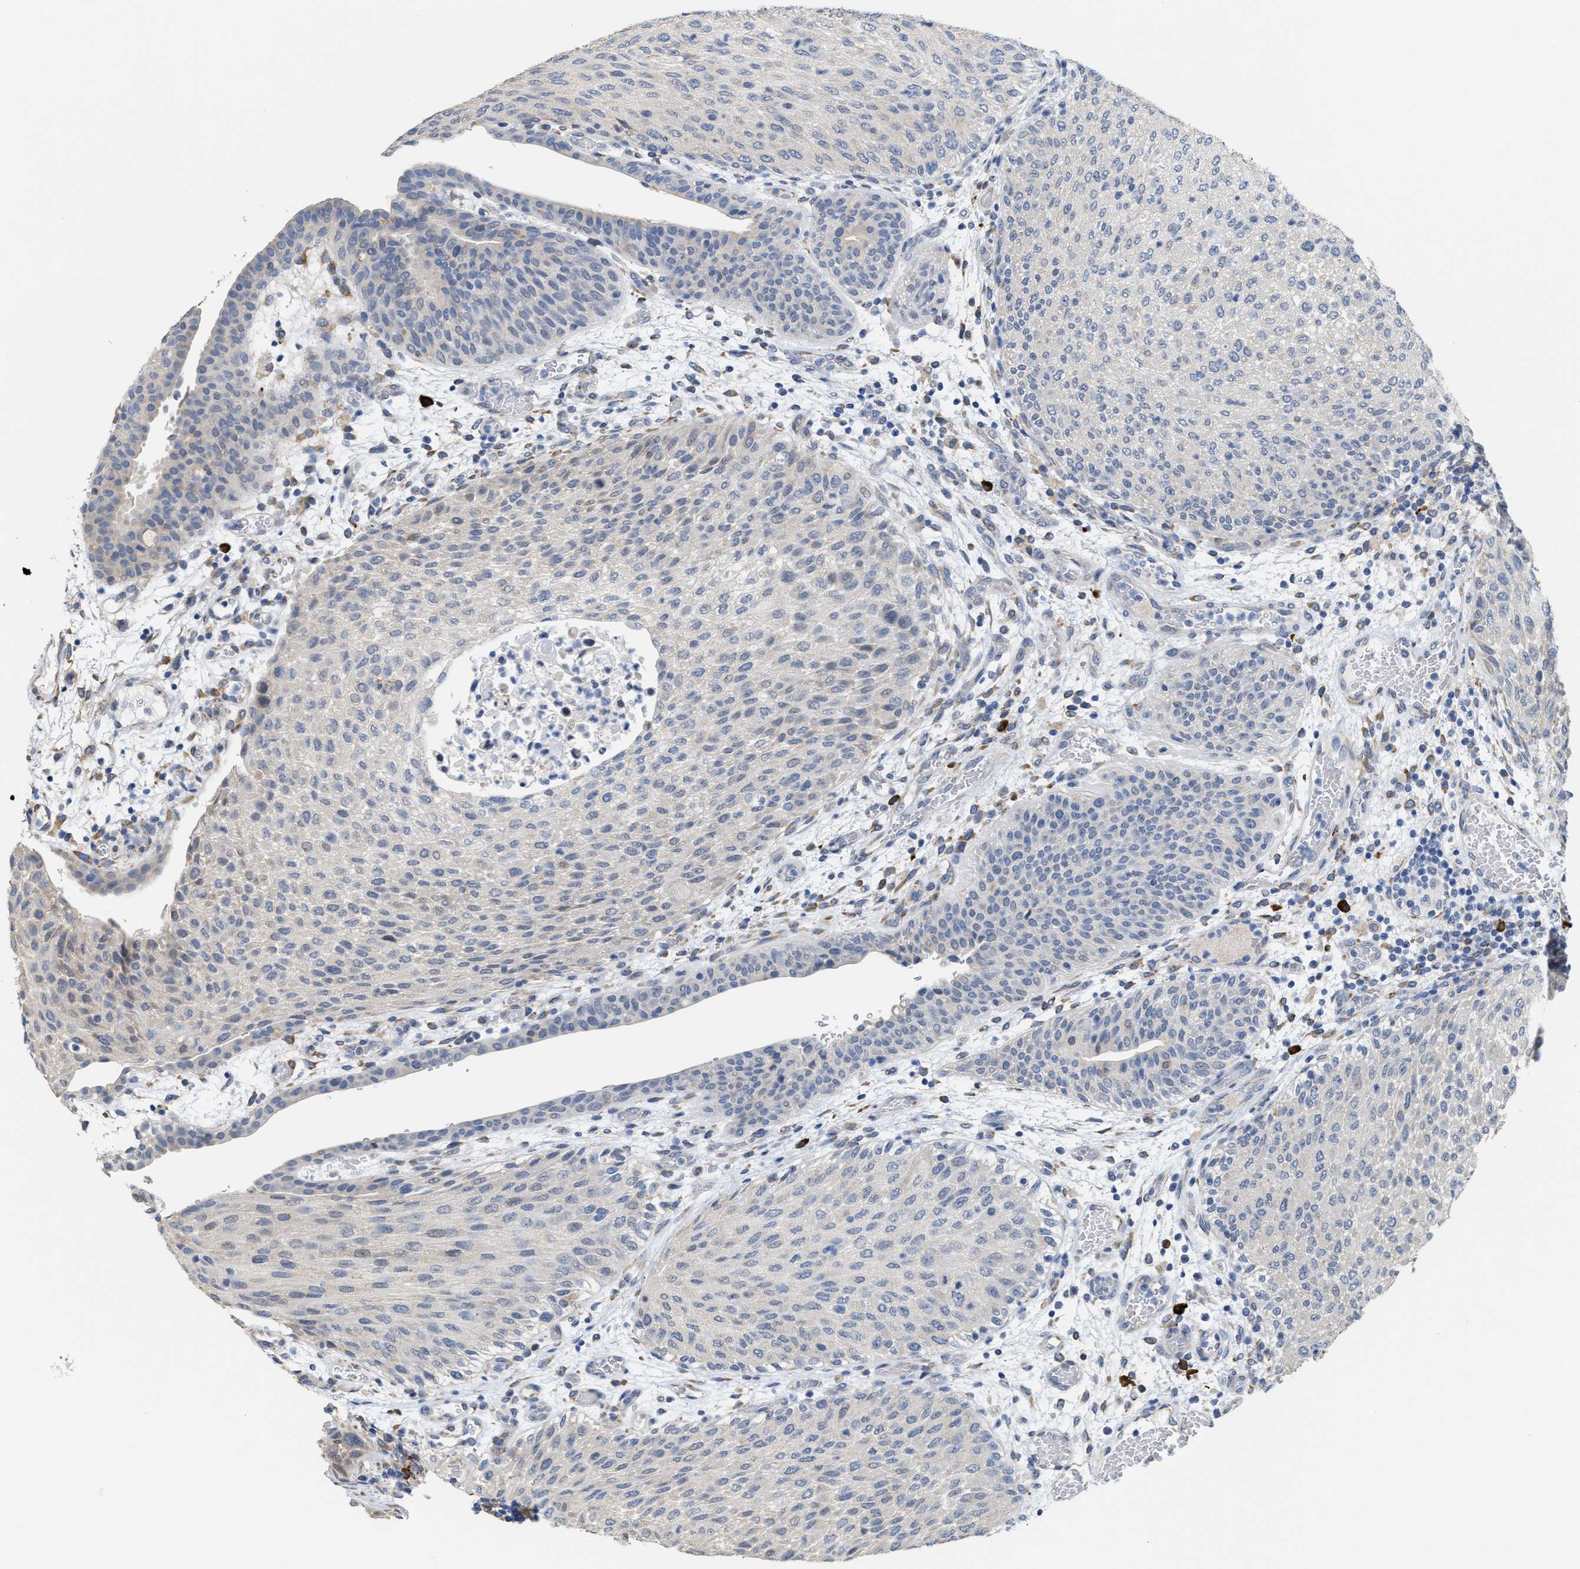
{"staining": {"intensity": "negative", "quantity": "none", "location": "none"}, "tissue": "urothelial cancer", "cell_type": "Tumor cells", "image_type": "cancer", "snomed": [{"axis": "morphology", "description": "Urothelial carcinoma, Low grade"}, {"axis": "morphology", "description": "Urothelial carcinoma, High grade"}, {"axis": "topography", "description": "Urinary bladder"}], "caption": "IHC photomicrograph of neoplastic tissue: urothelial cancer stained with DAB (3,3'-diaminobenzidine) demonstrates no significant protein expression in tumor cells.", "gene": "RYR2", "patient": {"sex": "male", "age": 35}}